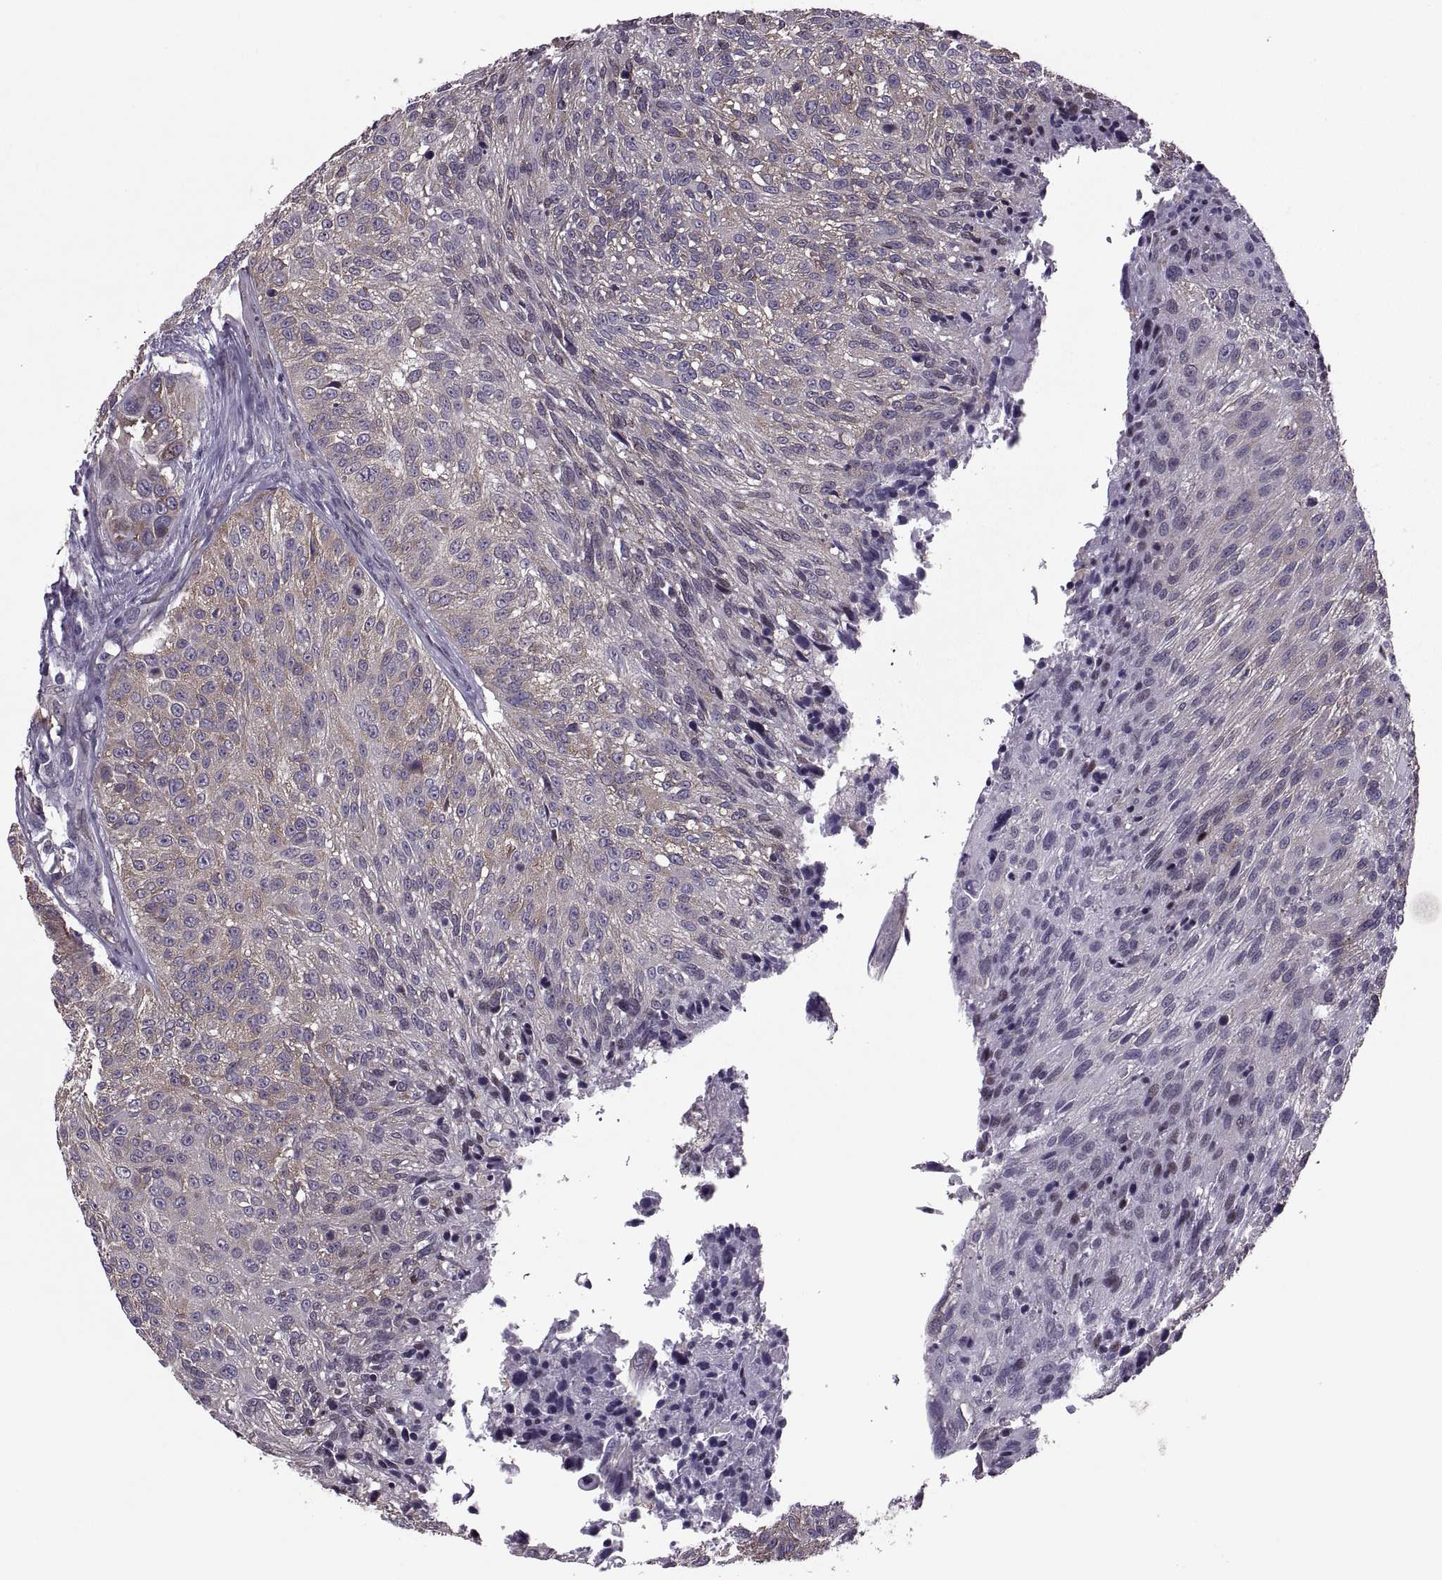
{"staining": {"intensity": "moderate", "quantity": "25%-75%", "location": "cytoplasmic/membranous"}, "tissue": "urothelial cancer", "cell_type": "Tumor cells", "image_type": "cancer", "snomed": [{"axis": "morphology", "description": "Urothelial carcinoma, NOS"}, {"axis": "topography", "description": "Urinary bladder"}], "caption": "Protein expression analysis of human urothelial cancer reveals moderate cytoplasmic/membranous expression in approximately 25%-75% of tumor cells. The staining was performed using DAB to visualize the protein expression in brown, while the nuclei were stained in blue with hematoxylin (Magnification: 20x).", "gene": "PABPC1", "patient": {"sex": "male", "age": 55}}